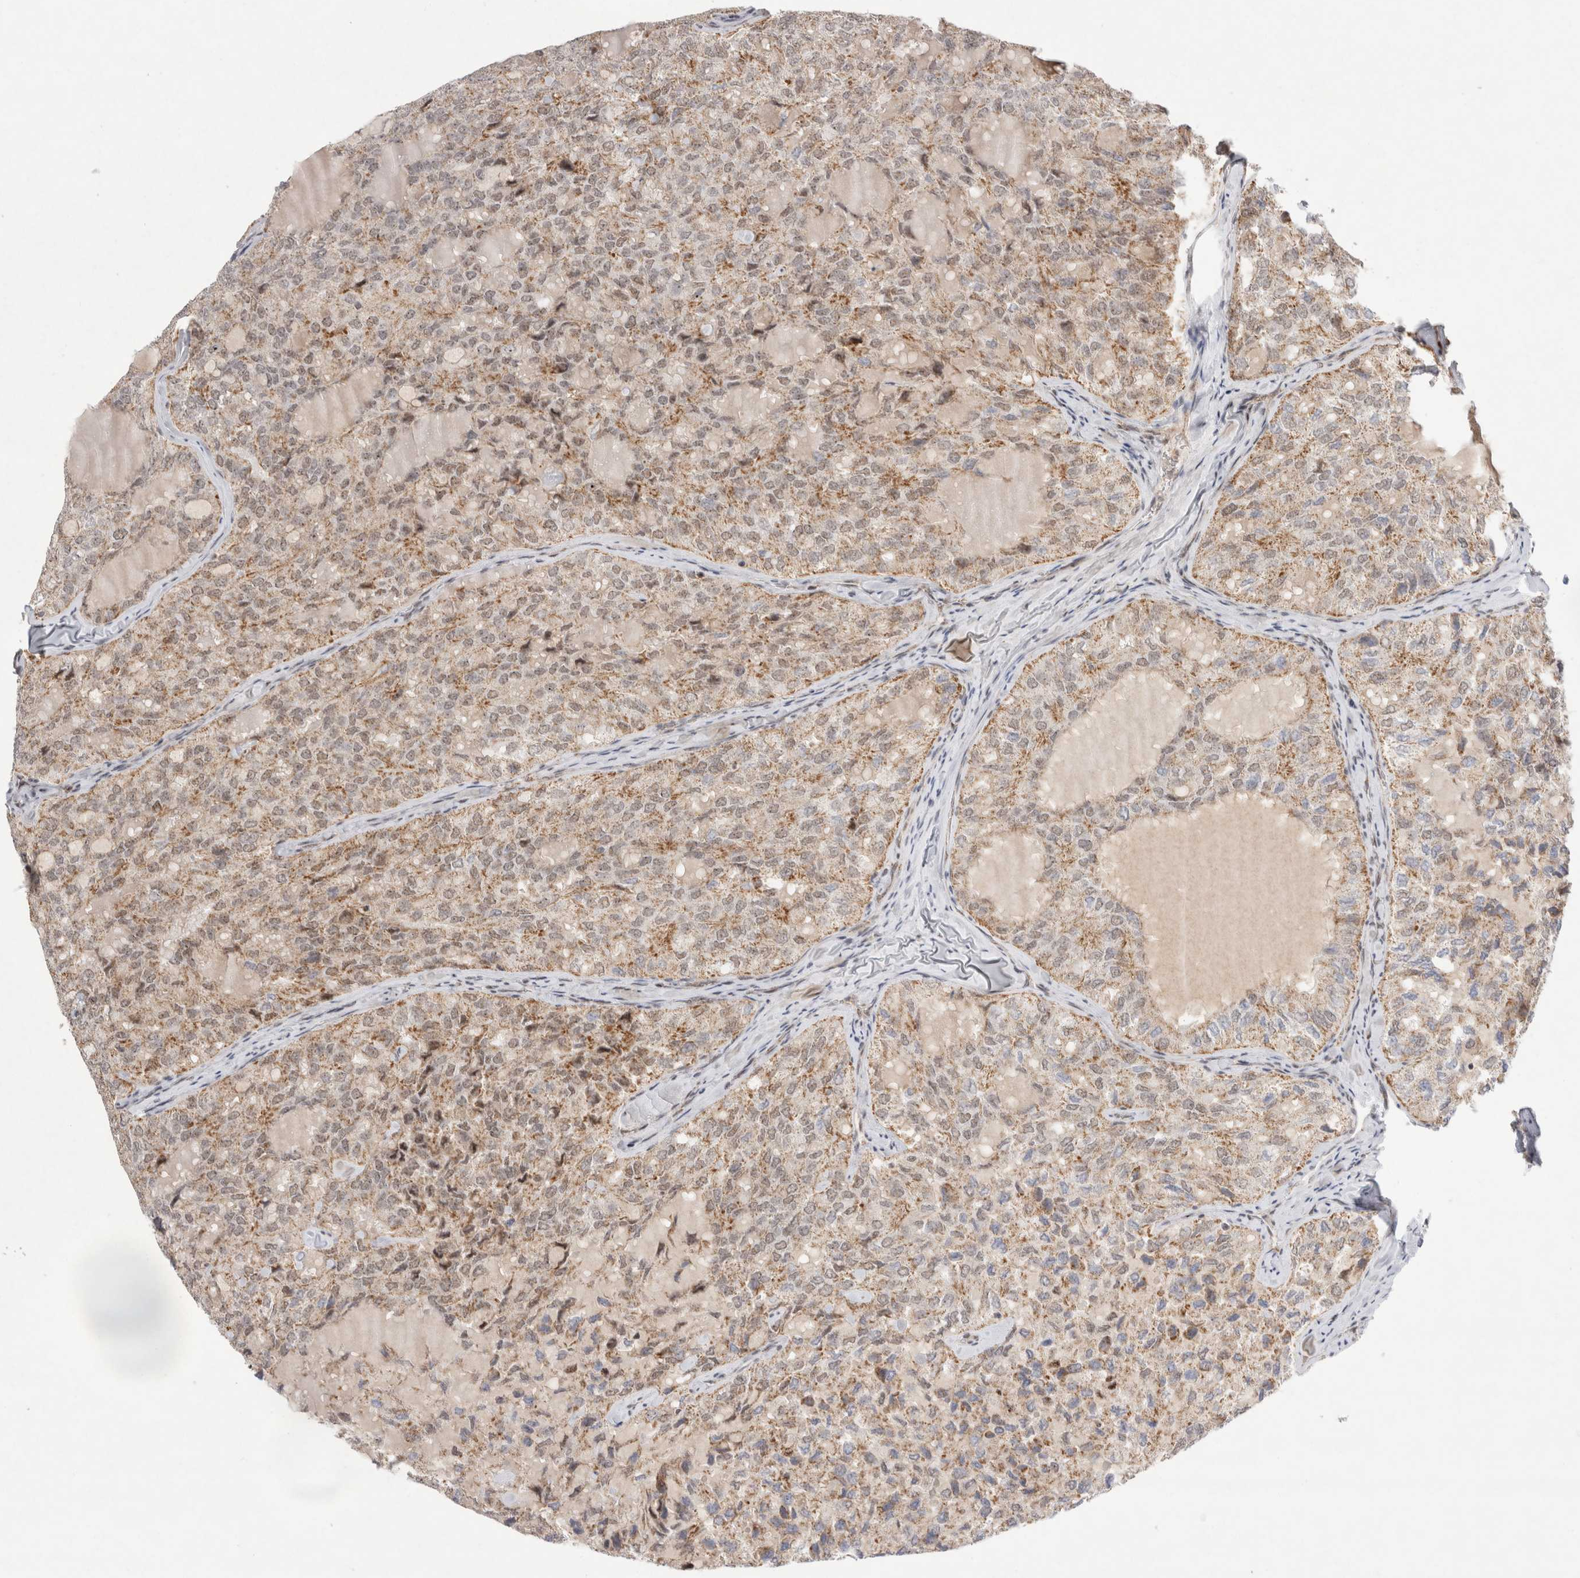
{"staining": {"intensity": "moderate", "quantity": "25%-75%", "location": "cytoplasmic/membranous"}, "tissue": "thyroid cancer", "cell_type": "Tumor cells", "image_type": "cancer", "snomed": [{"axis": "morphology", "description": "Follicular adenoma carcinoma, NOS"}, {"axis": "topography", "description": "Thyroid gland"}], "caption": "A brown stain highlights moderate cytoplasmic/membranous staining of a protein in human thyroid cancer (follicular adenoma carcinoma) tumor cells.", "gene": "MRPL37", "patient": {"sex": "male", "age": 75}}